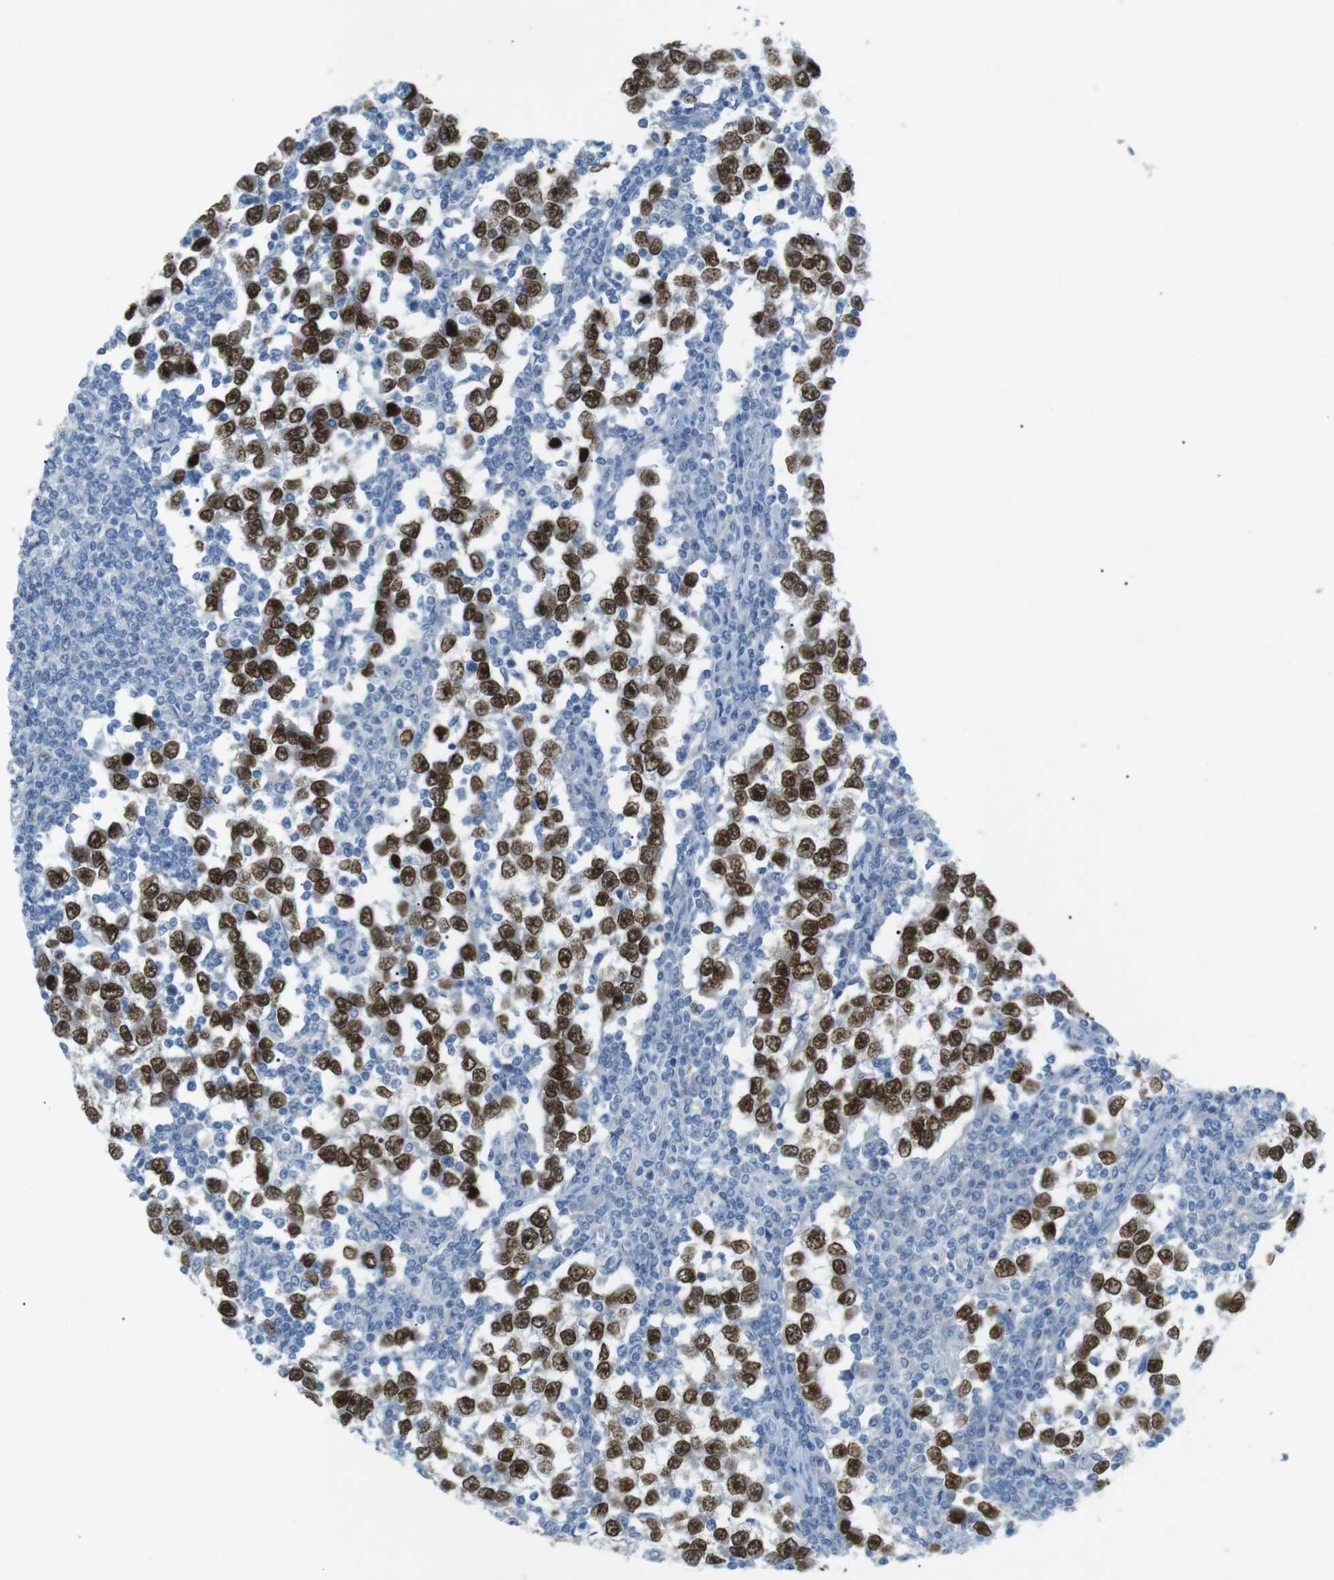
{"staining": {"intensity": "strong", "quantity": ">75%", "location": "nuclear"}, "tissue": "testis cancer", "cell_type": "Tumor cells", "image_type": "cancer", "snomed": [{"axis": "morphology", "description": "Seminoma, NOS"}, {"axis": "topography", "description": "Testis"}], "caption": "A brown stain shows strong nuclear staining of a protein in testis seminoma tumor cells. Using DAB (3,3'-diaminobenzidine) (brown) and hematoxylin (blue) stains, captured at high magnification using brightfield microscopy.", "gene": "SALL4", "patient": {"sex": "male", "age": 65}}